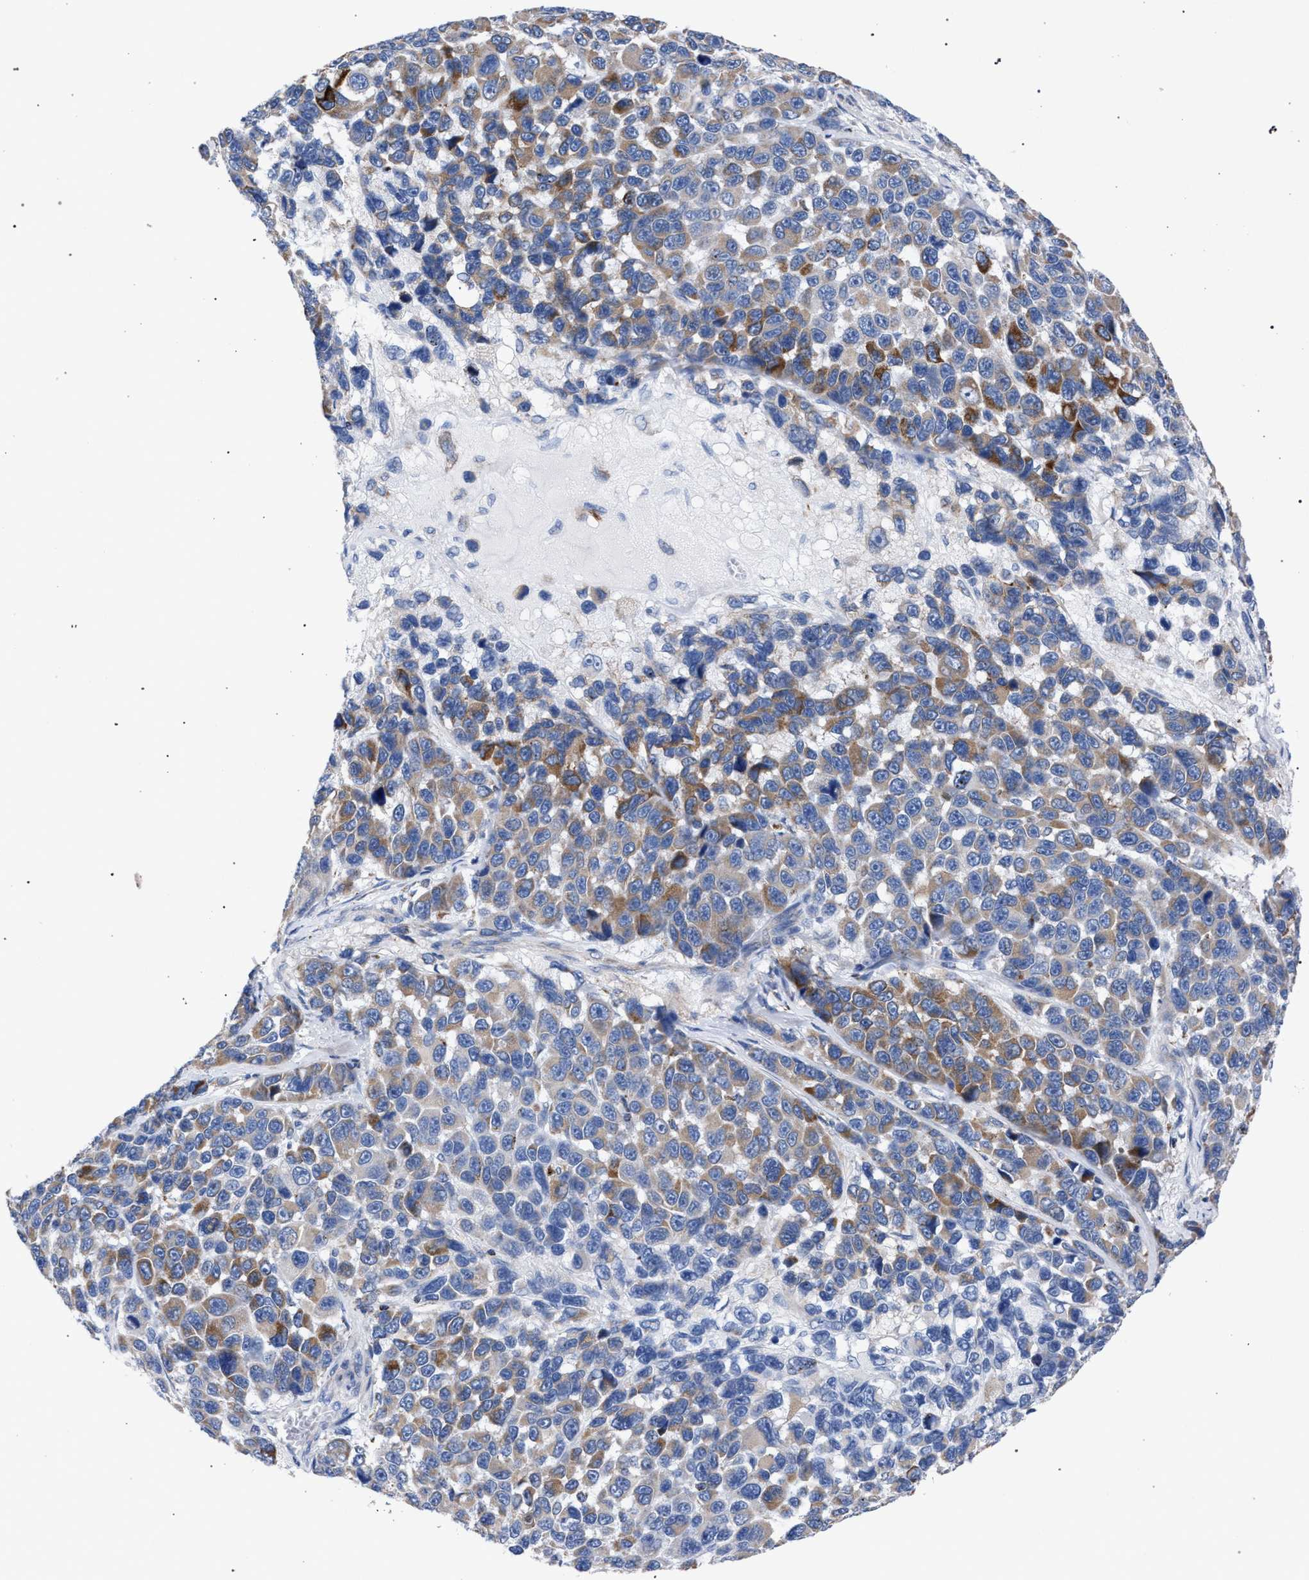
{"staining": {"intensity": "moderate", "quantity": "25%-75%", "location": "cytoplasmic/membranous"}, "tissue": "melanoma", "cell_type": "Tumor cells", "image_type": "cancer", "snomed": [{"axis": "morphology", "description": "Malignant melanoma, NOS"}, {"axis": "topography", "description": "Skin"}], "caption": "Moderate cytoplasmic/membranous protein expression is identified in approximately 25%-75% of tumor cells in malignant melanoma.", "gene": "ACADS", "patient": {"sex": "male", "age": 53}}